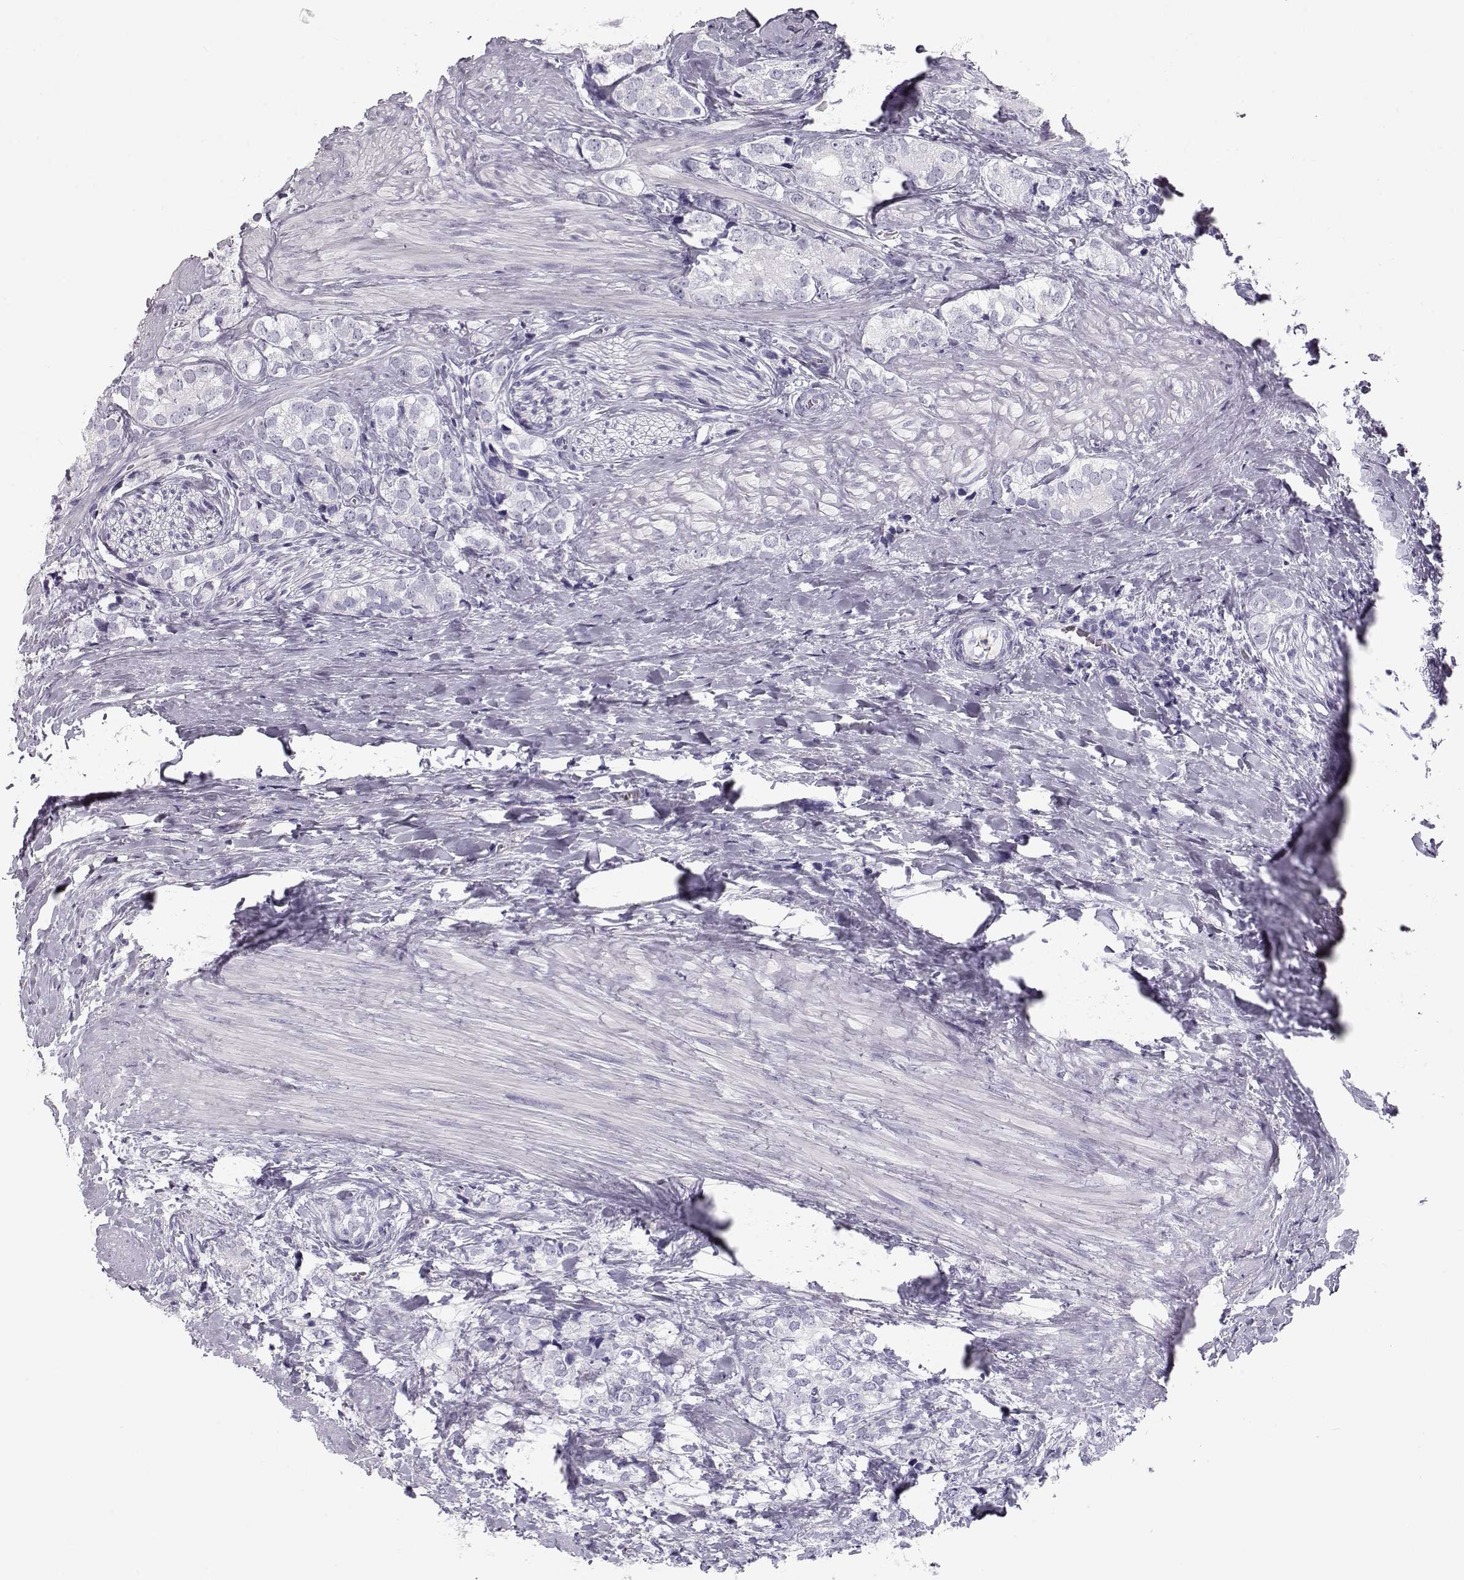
{"staining": {"intensity": "negative", "quantity": "none", "location": "none"}, "tissue": "prostate cancer", "cell_type": "Tumor cells", "image_type": "cancer", "snomed": [{"axis": "morphology", "description": "Adenocarcinoma, NOS"}, {"axis": "topography", "description": "Prostate and seminal vesicle, NOS"}], "caption": "High magnification brightfield microscopy of prostate adenocarcinoma stained with DAB (3,3'-diaminobenzidine) (brown) and counterstained with hematoxylin (blue): tumor cells show no significant positivity.", "gene": "MIP", "patient": {"sex": "male", "age": 63}}